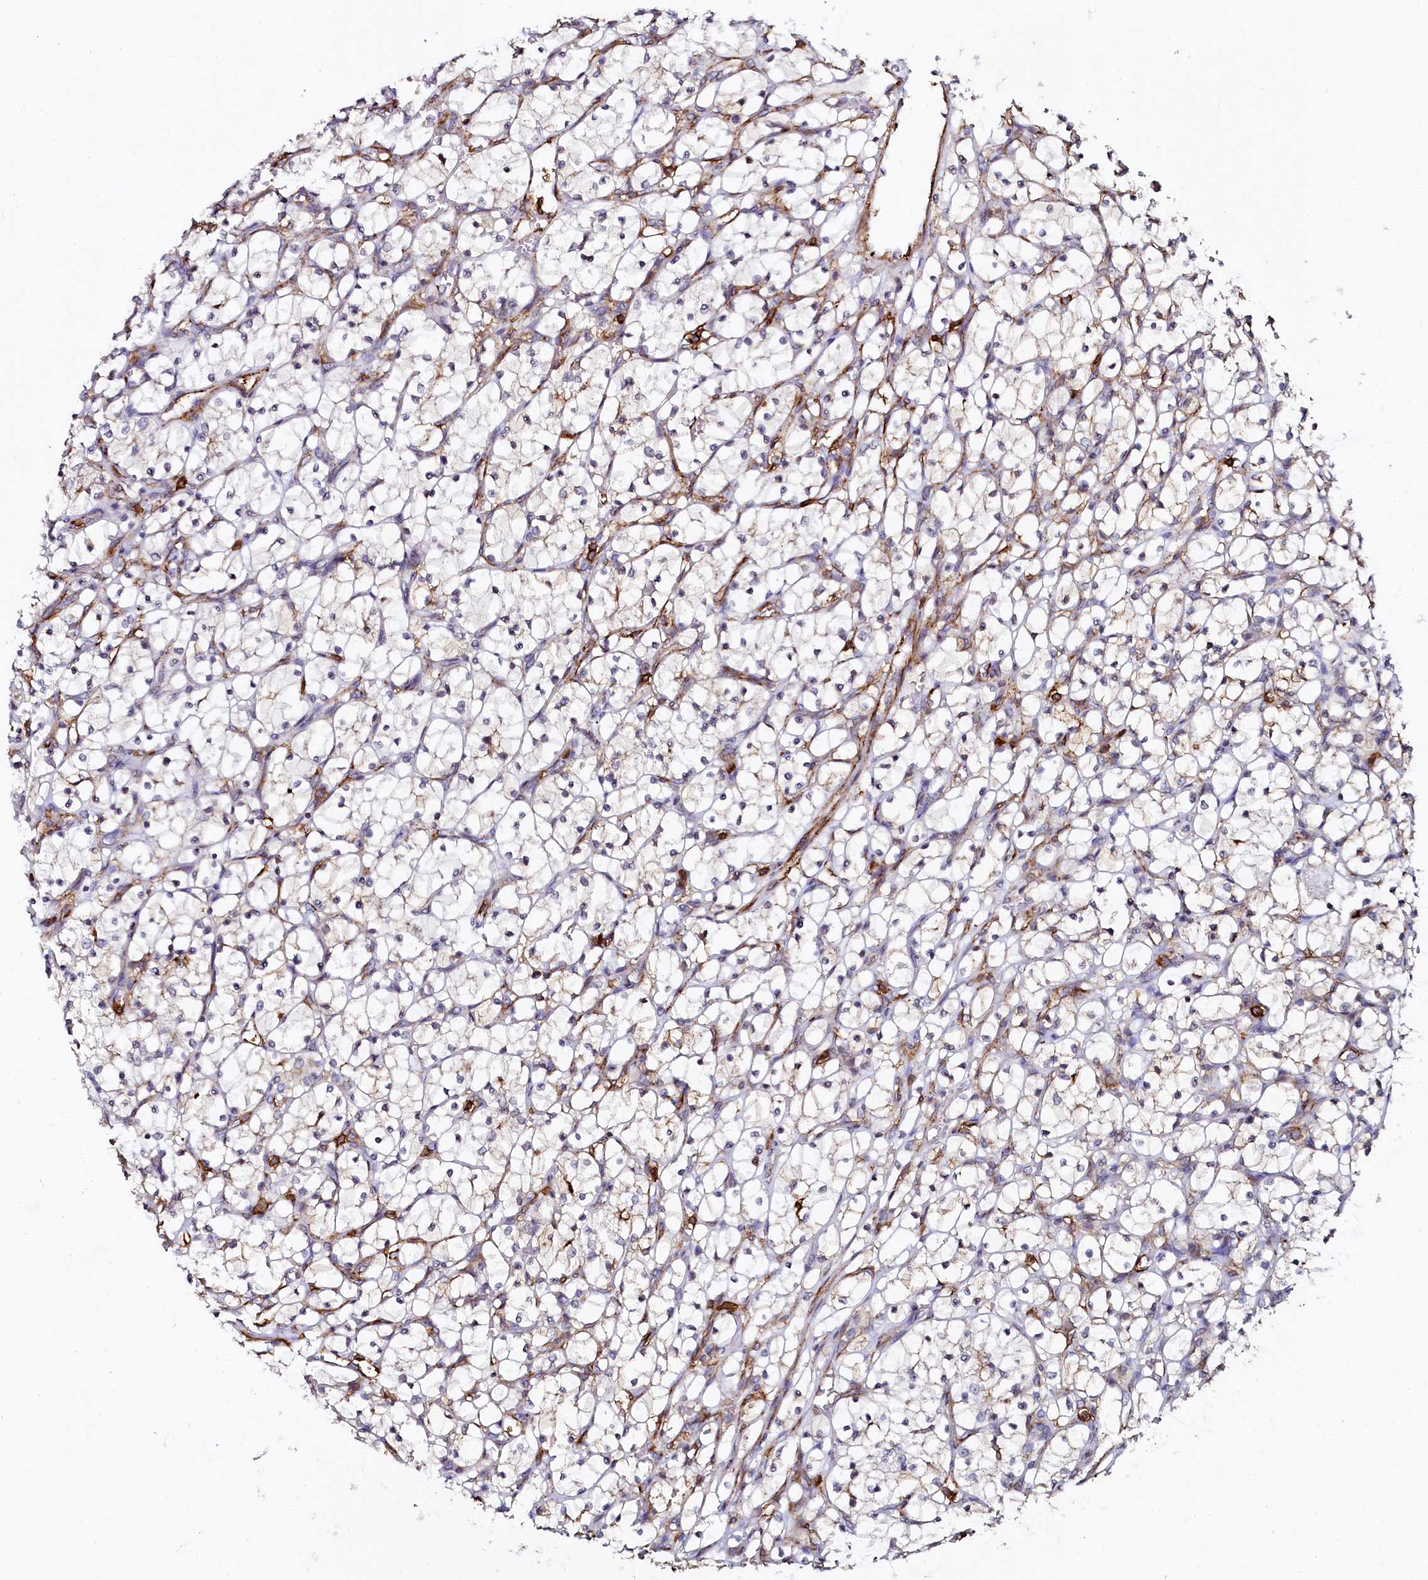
{"staining": {"intensity": "negative", "quantity": "none", "location": "none"}, "tissue": "renal cancer", "cell_type": "Tumor cells", "image_type": "cancer", "snomed": [{"axis": "morphology", "description": "Adenocarcinoma, NOS"}, {"axis": "topography", "description": "Kidney"}], "caption": "The histopathology image demonstrates no significant positivity in tumor cells of renal cancer (adenocarcinoma). (DAB (3,3'-diaminobenzidine) IHC, high magnification).", "gene": "AAAS", "patient": {"sex": "female", "age": 69}}